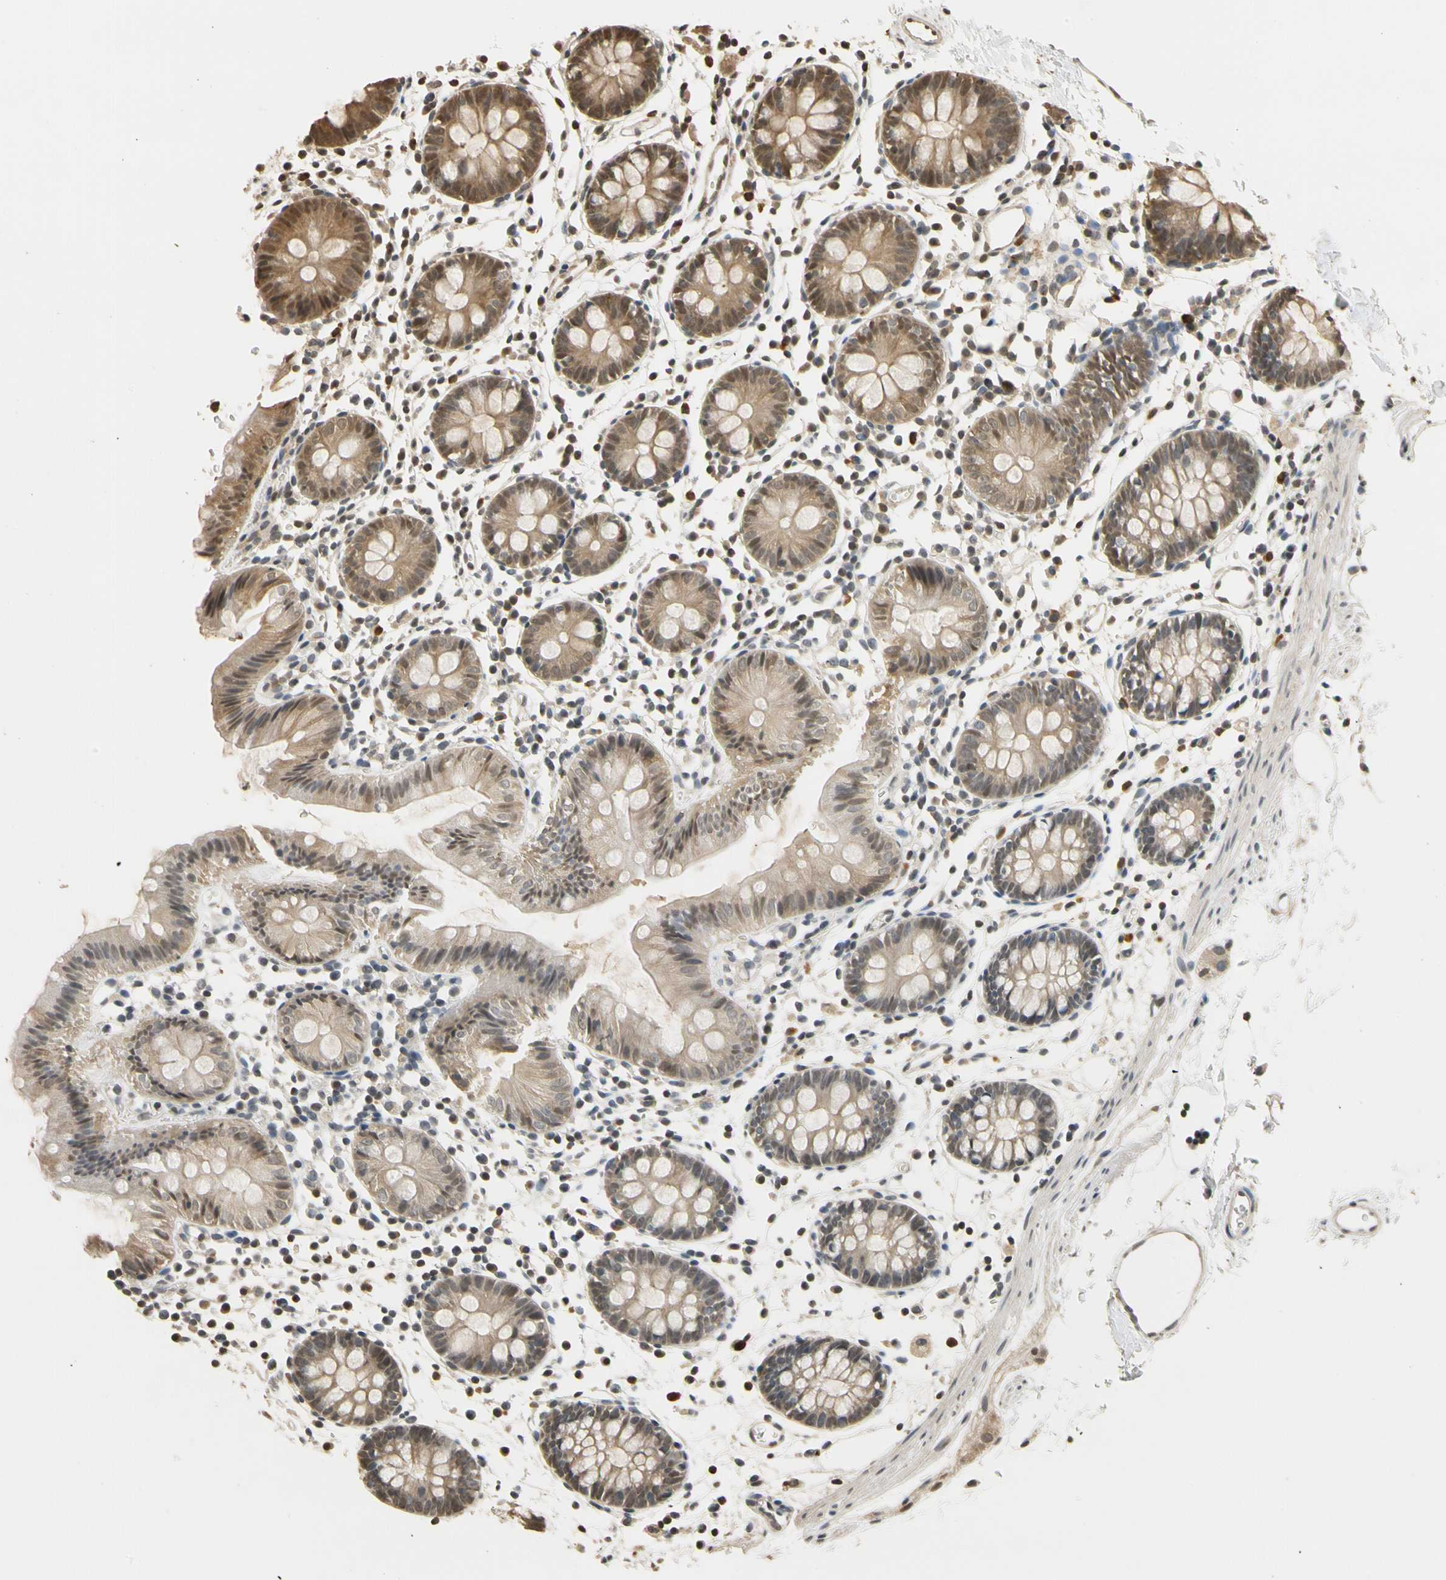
{"staining": {"intensity": "weak", "quantity": ">75%", "location": "cytoplasmic/membranous,nuclear"}, "tissue": "colon", "cell_type": "Endothelial cells", "image_type": "normal", "snomed": [{"axis": "morphology", "description": "Normal tissue, NOS"}, {"axis": "topography", "description": "Colon"}], "caption": "Human colon stained with a brown dye shows weak cytoplasmic/membranous,nuclear positive expression in about >75% of endothelial cells.", "gene": "SOD1", "patient": {"sex": "male", "age": 14}}